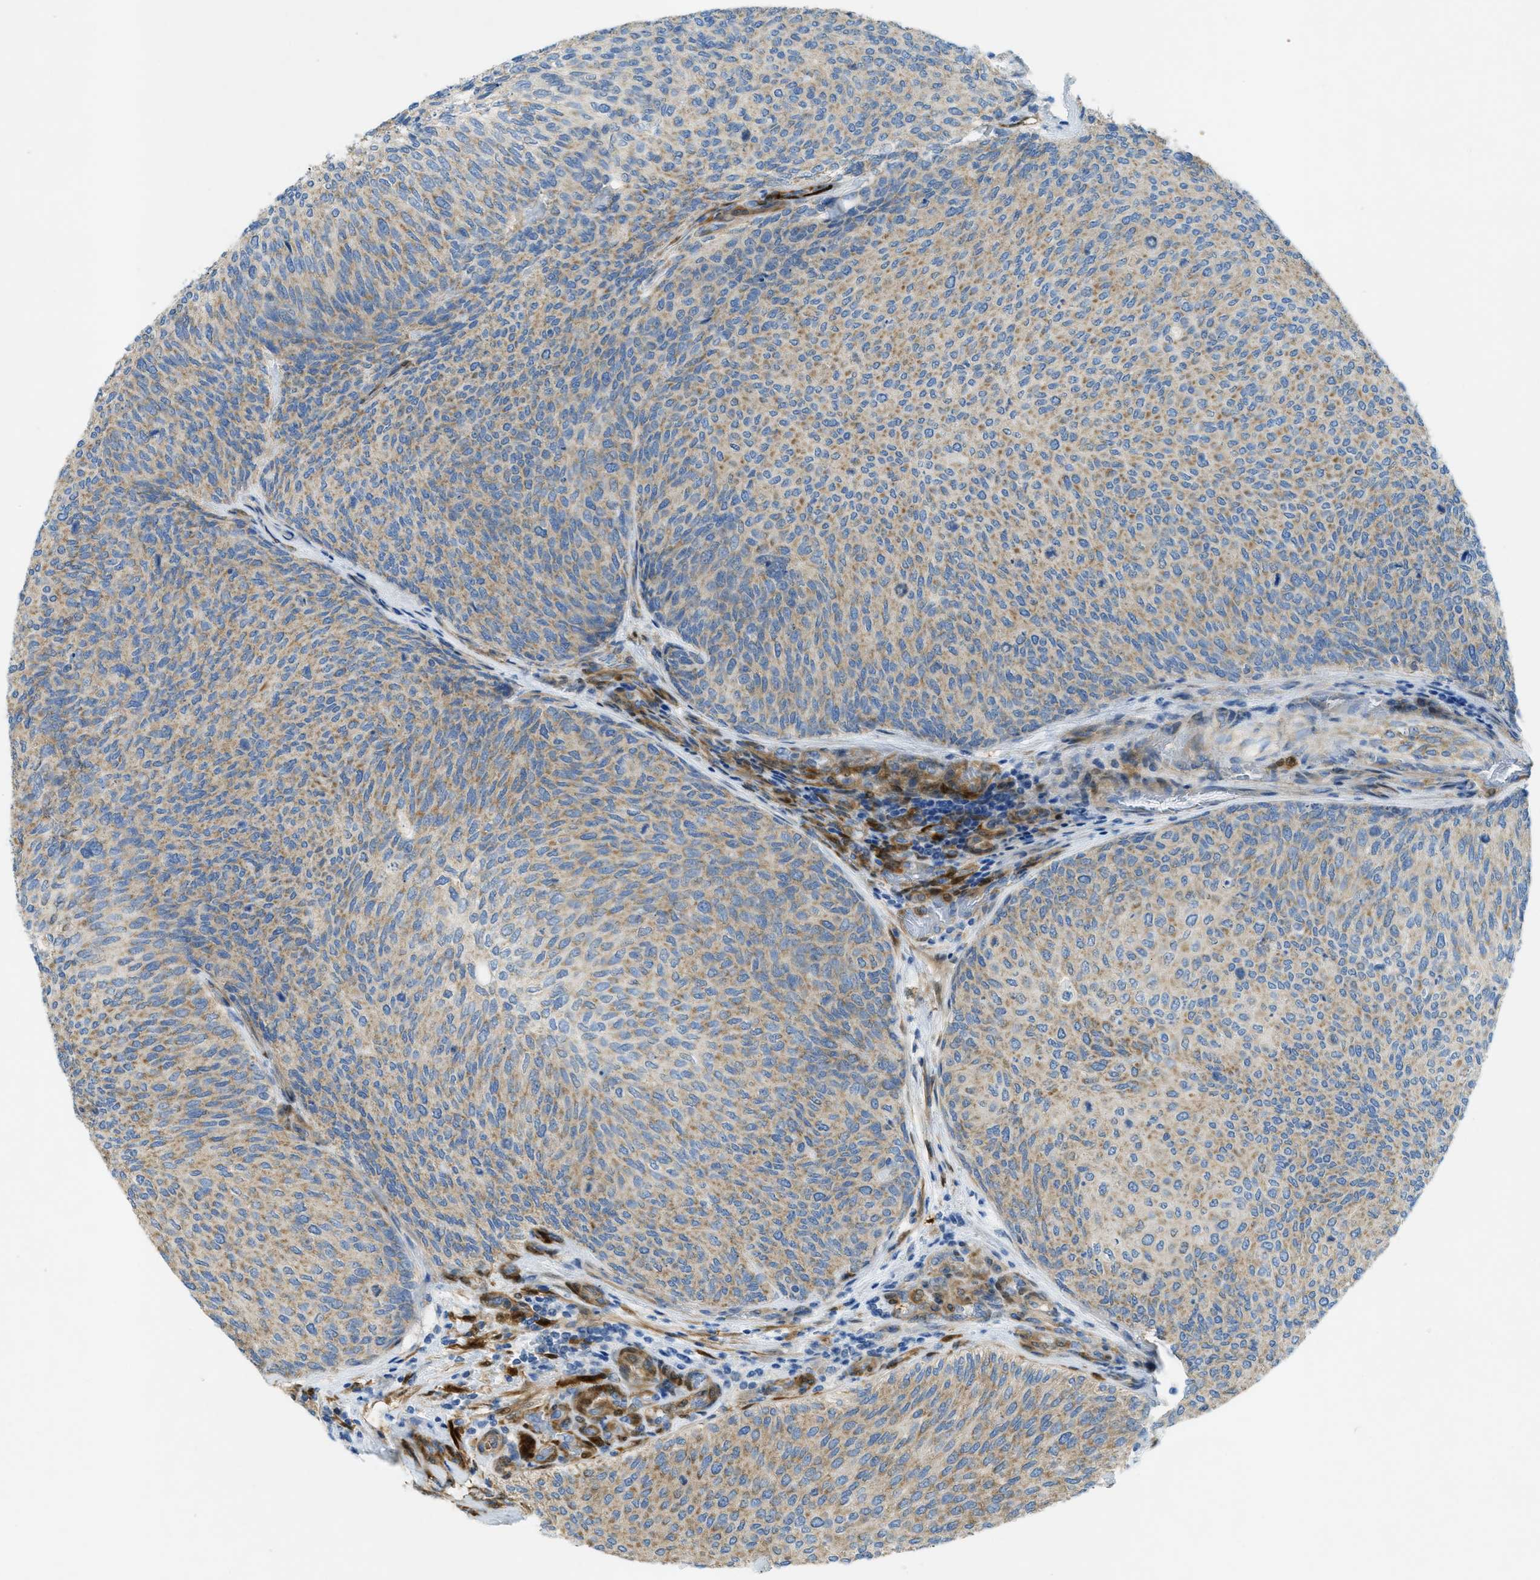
{"staining": {"intensity": "weak", "quantity": ">75%", "location": "cytoplasmic/membranous"}, "tissue": "urothelial cancer", "cell_type": "Tumor cells", "image_type": "cancer", "snomed": [{"axis": "morphology", "description": "Urothelial carcinoma, Low grade"}, {"axis": "topography", "description": "Urinary bladder"}], "caption": "A brown stain shows weak cytoplasmic/membranous expression of a protein in human low-grade urothelial carcinoma tumor cells.", "gene": "CYGB", "patient": {"sex": "female", "age": 79}}